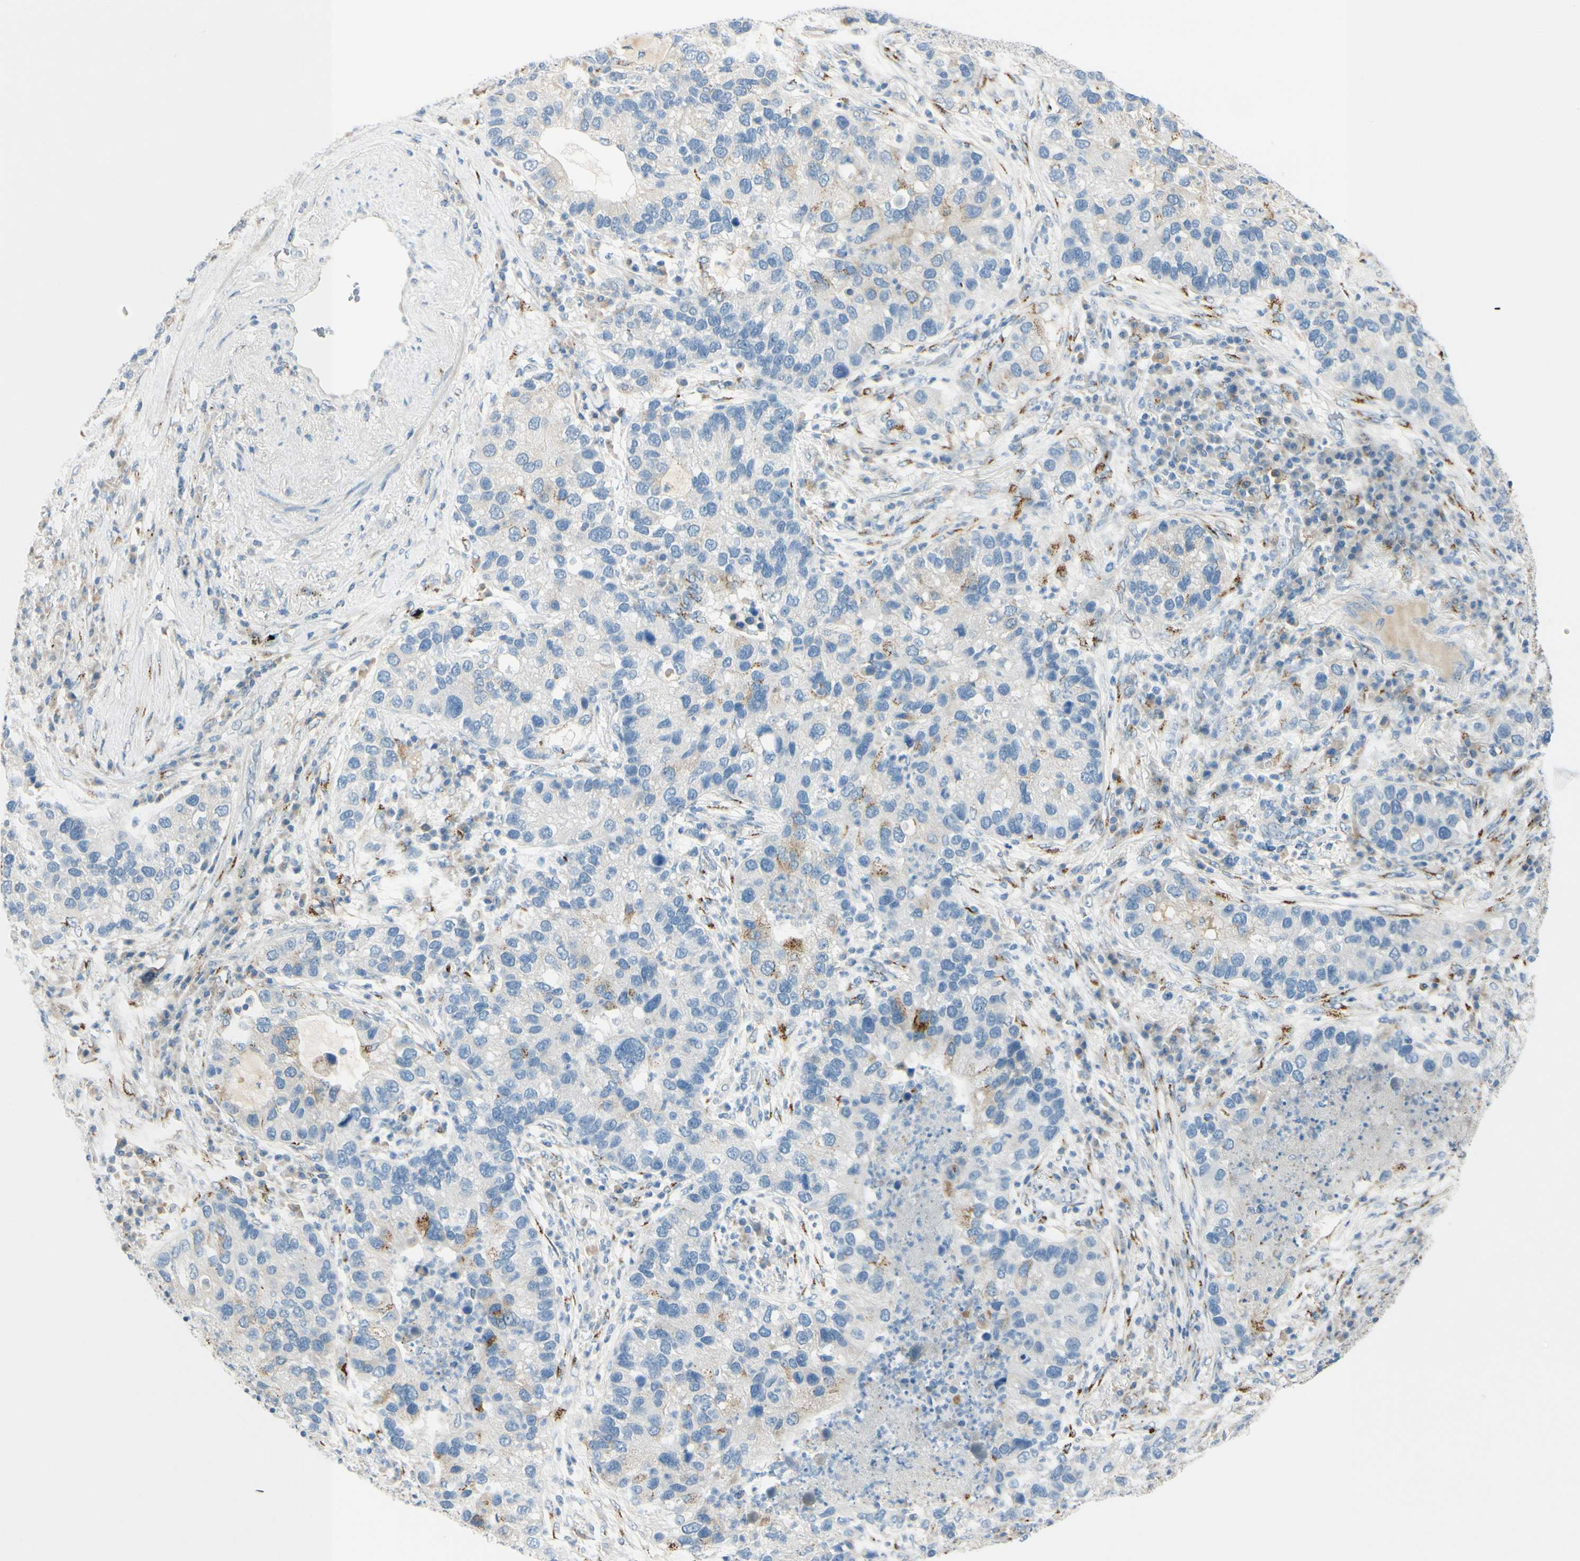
{"staining": {"intensity": "moderate", "quantity": "<25%", "location": "cytoplasmic/membranous"}, "tissue": "lung cancer", "cell_type": "Tumor cells", "image_type": "cancer", "snomed": [{"axis": "morphology", "description": "Normal tissue, NOS"}, {"axis": "morphology", "description": "Adenocarcinoma, NOS"}, {"axis": "topography", "description": "Bronchus"}, {"axis": "topography", "description": "Lung"}], "caption": "Human lung adenocarcinoma stained with a protein marker displays moderate staining in tumor cells.", "gene": "GALNT5", "patient": {"sex": "male", "age": 54}}